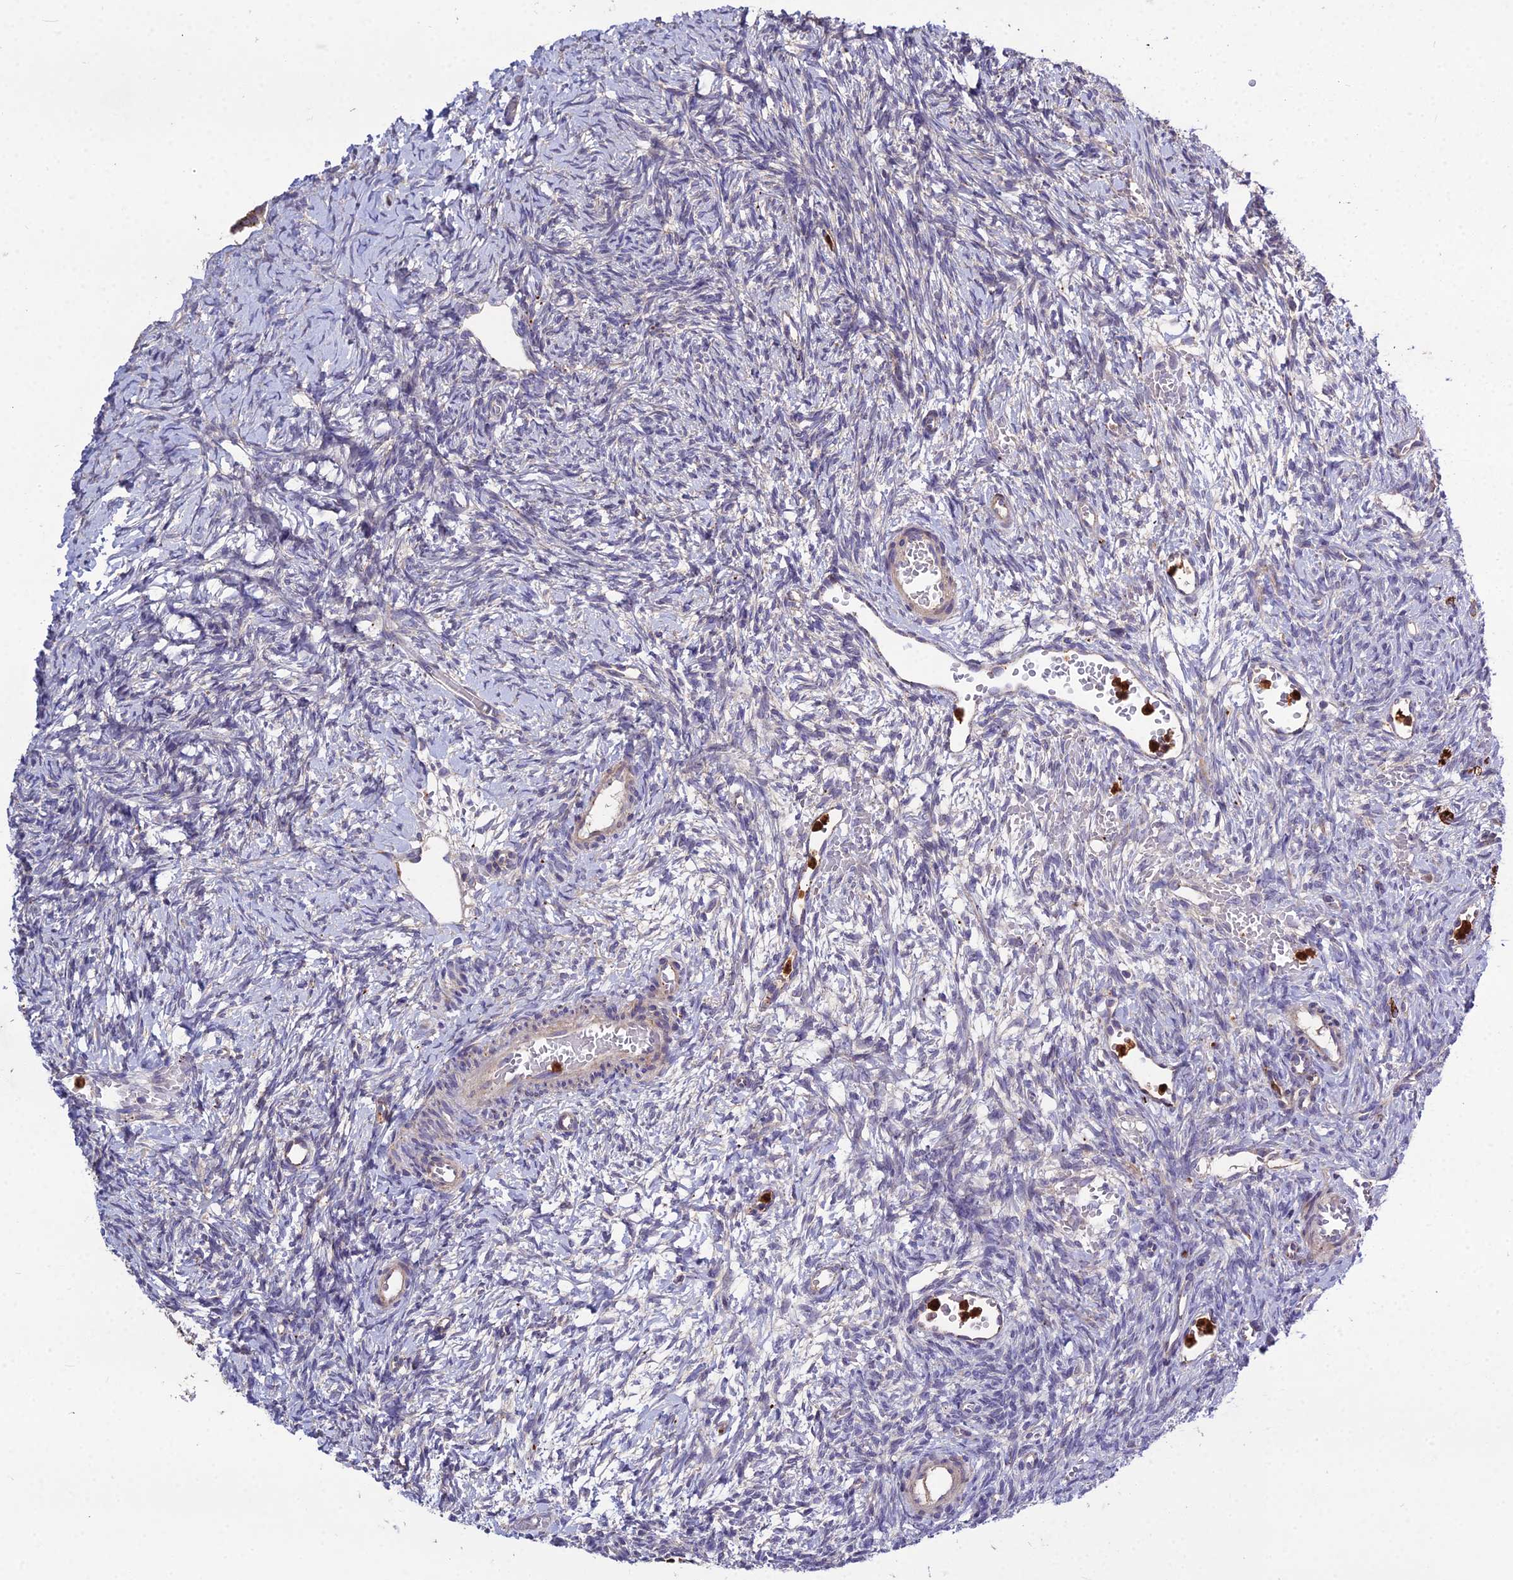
{"staining": {"intensity": "negative", "quantity": "none", "location": "none"}, "tissue": "ovary", "cell_type": "Ovarian stroma cells", "image_type": "normal", "snomed": [{"axis": "morphology", "description": "Normal tissue, NOS"}, {"axis": "topography", "description": "Ovary"}], "caption": "A micrograph of human ovary is negative for staining in ovarian stroma cells.", "gene": "EID2", "patient": {"sex": "female", "age": 39}}